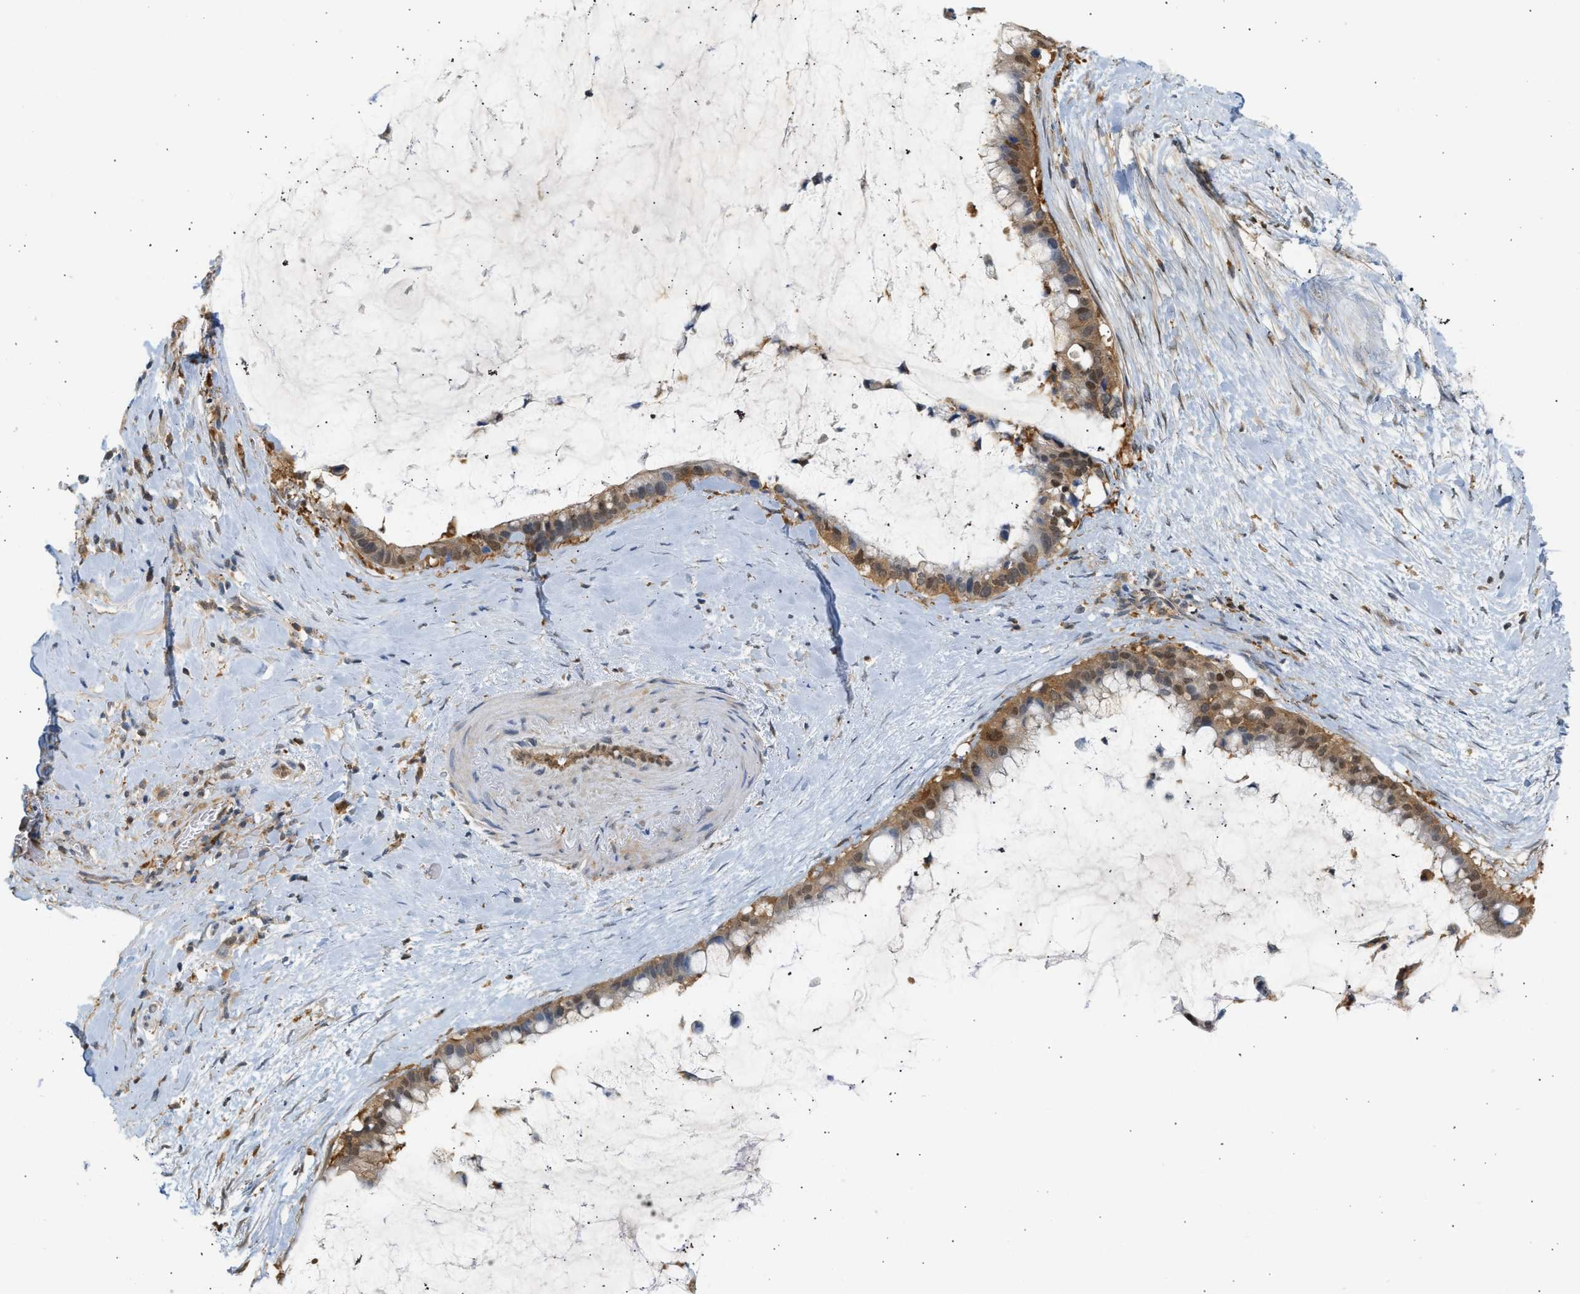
{"staining": {"intensity": "moderate", "quantity": ">75%", "location": "cytoplasmic/membranous"}, "tissue": "pancreatic cancer", "cell_type": "Tumor cells", "image_type": "cancer", "snomed": [{"axis": "morphology", "description": "Adenocarcinoma, NOS"}, {"axis": "topography", "description": "Pancreas"}], "caption": "Pancreatic cancer (adenocarcinoma) stained with DAB IHC reveals medium levels of moderate cytoplasmic/membranous expression in approximately >75% of tumor cells.", "gene": "ENO1", "patient": {"sex": "male", "age": 41}}